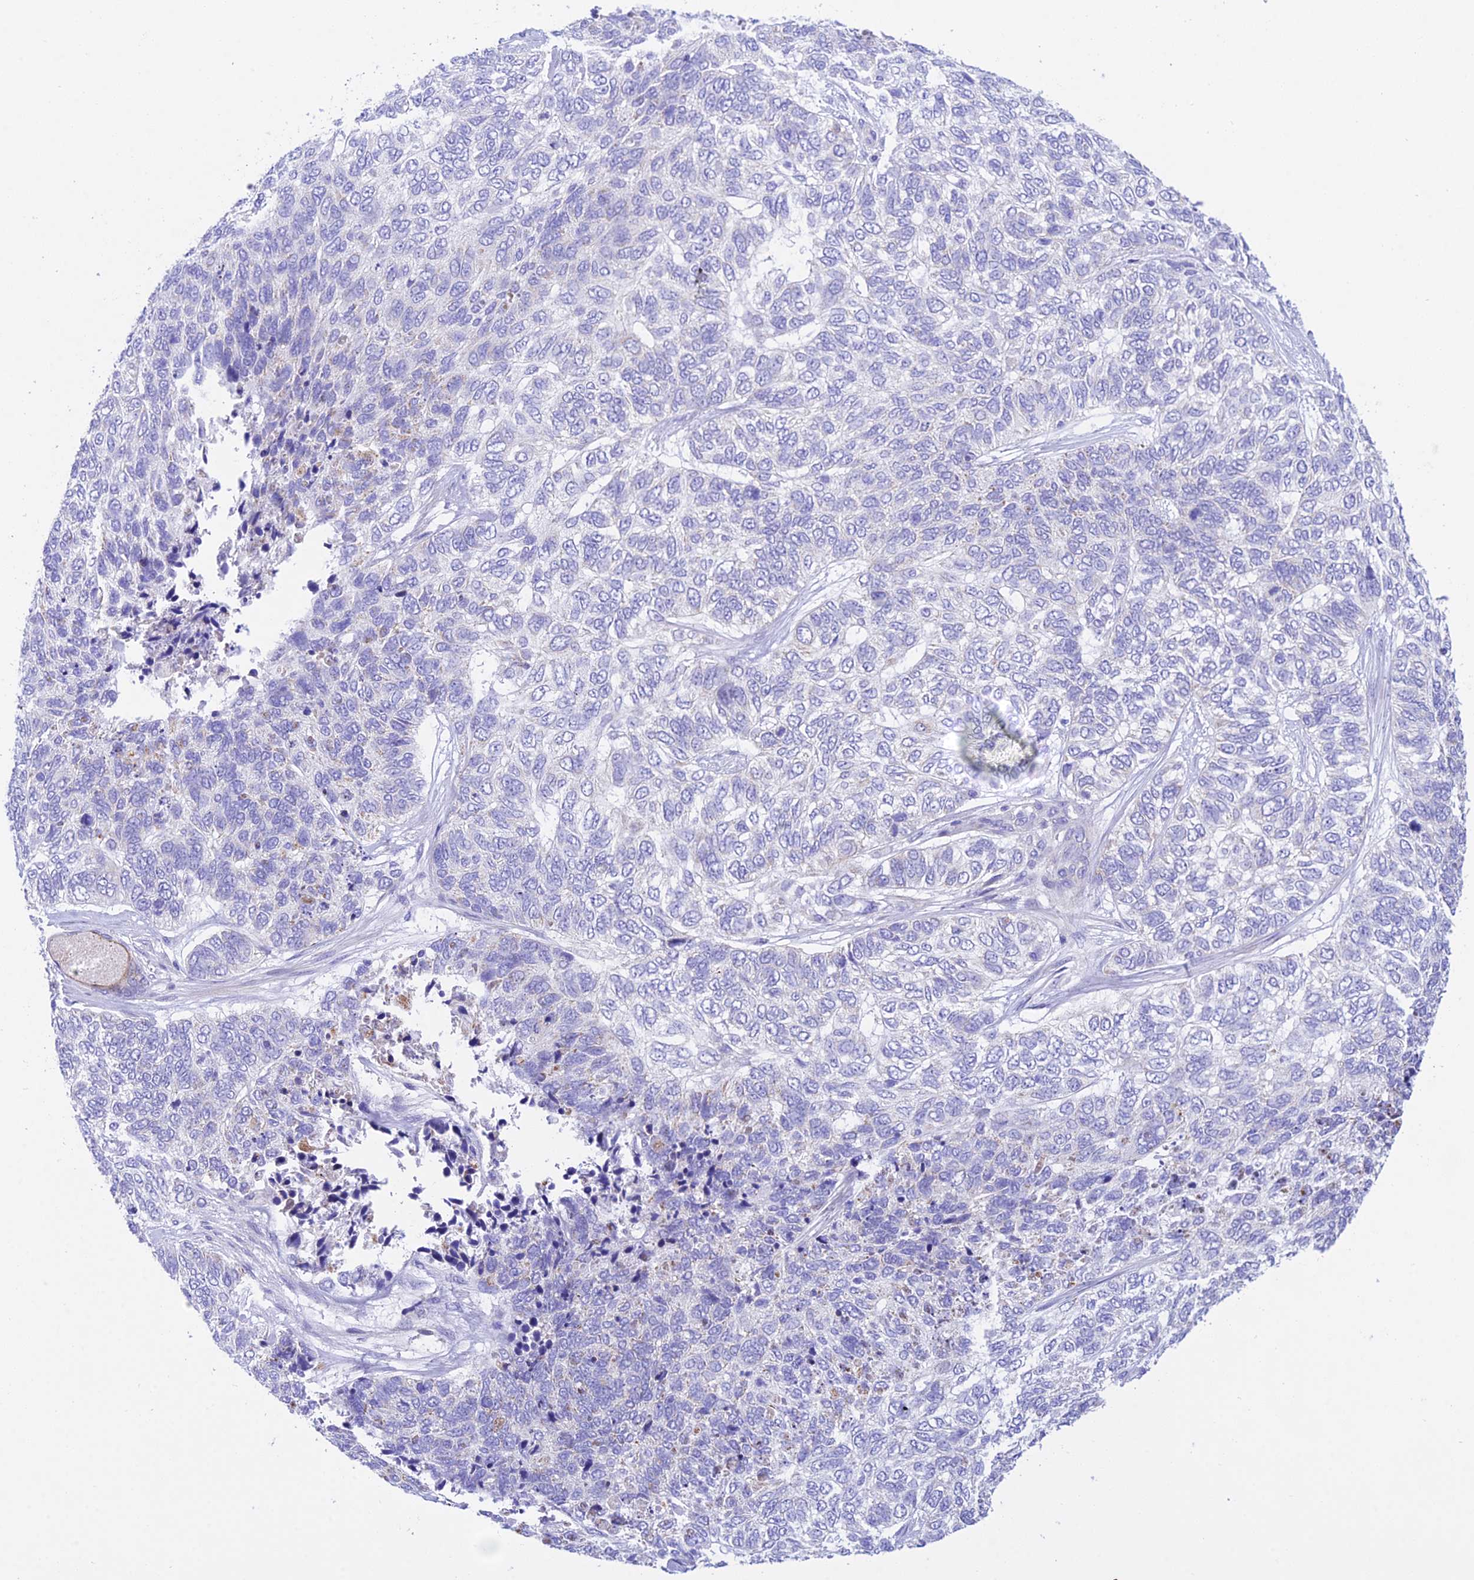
{"staining": {"intensity": "negative", "quantity": "none", "location": "none"}, "tissue": "skin cancer", "cell_type": "Tumor cells", "image_type": "cancer", "snomed": [{"axis": "morphology", "description": "Basal cell carcinoma"}, {"axis": "topography", "description": "Skin"}], "caption": "The photomicrograph displays no staining of tumor cells in basal cell carcinoma (skin).", "gene": "TRIM43B", "patient": {"sex": "female", "age": 65}}